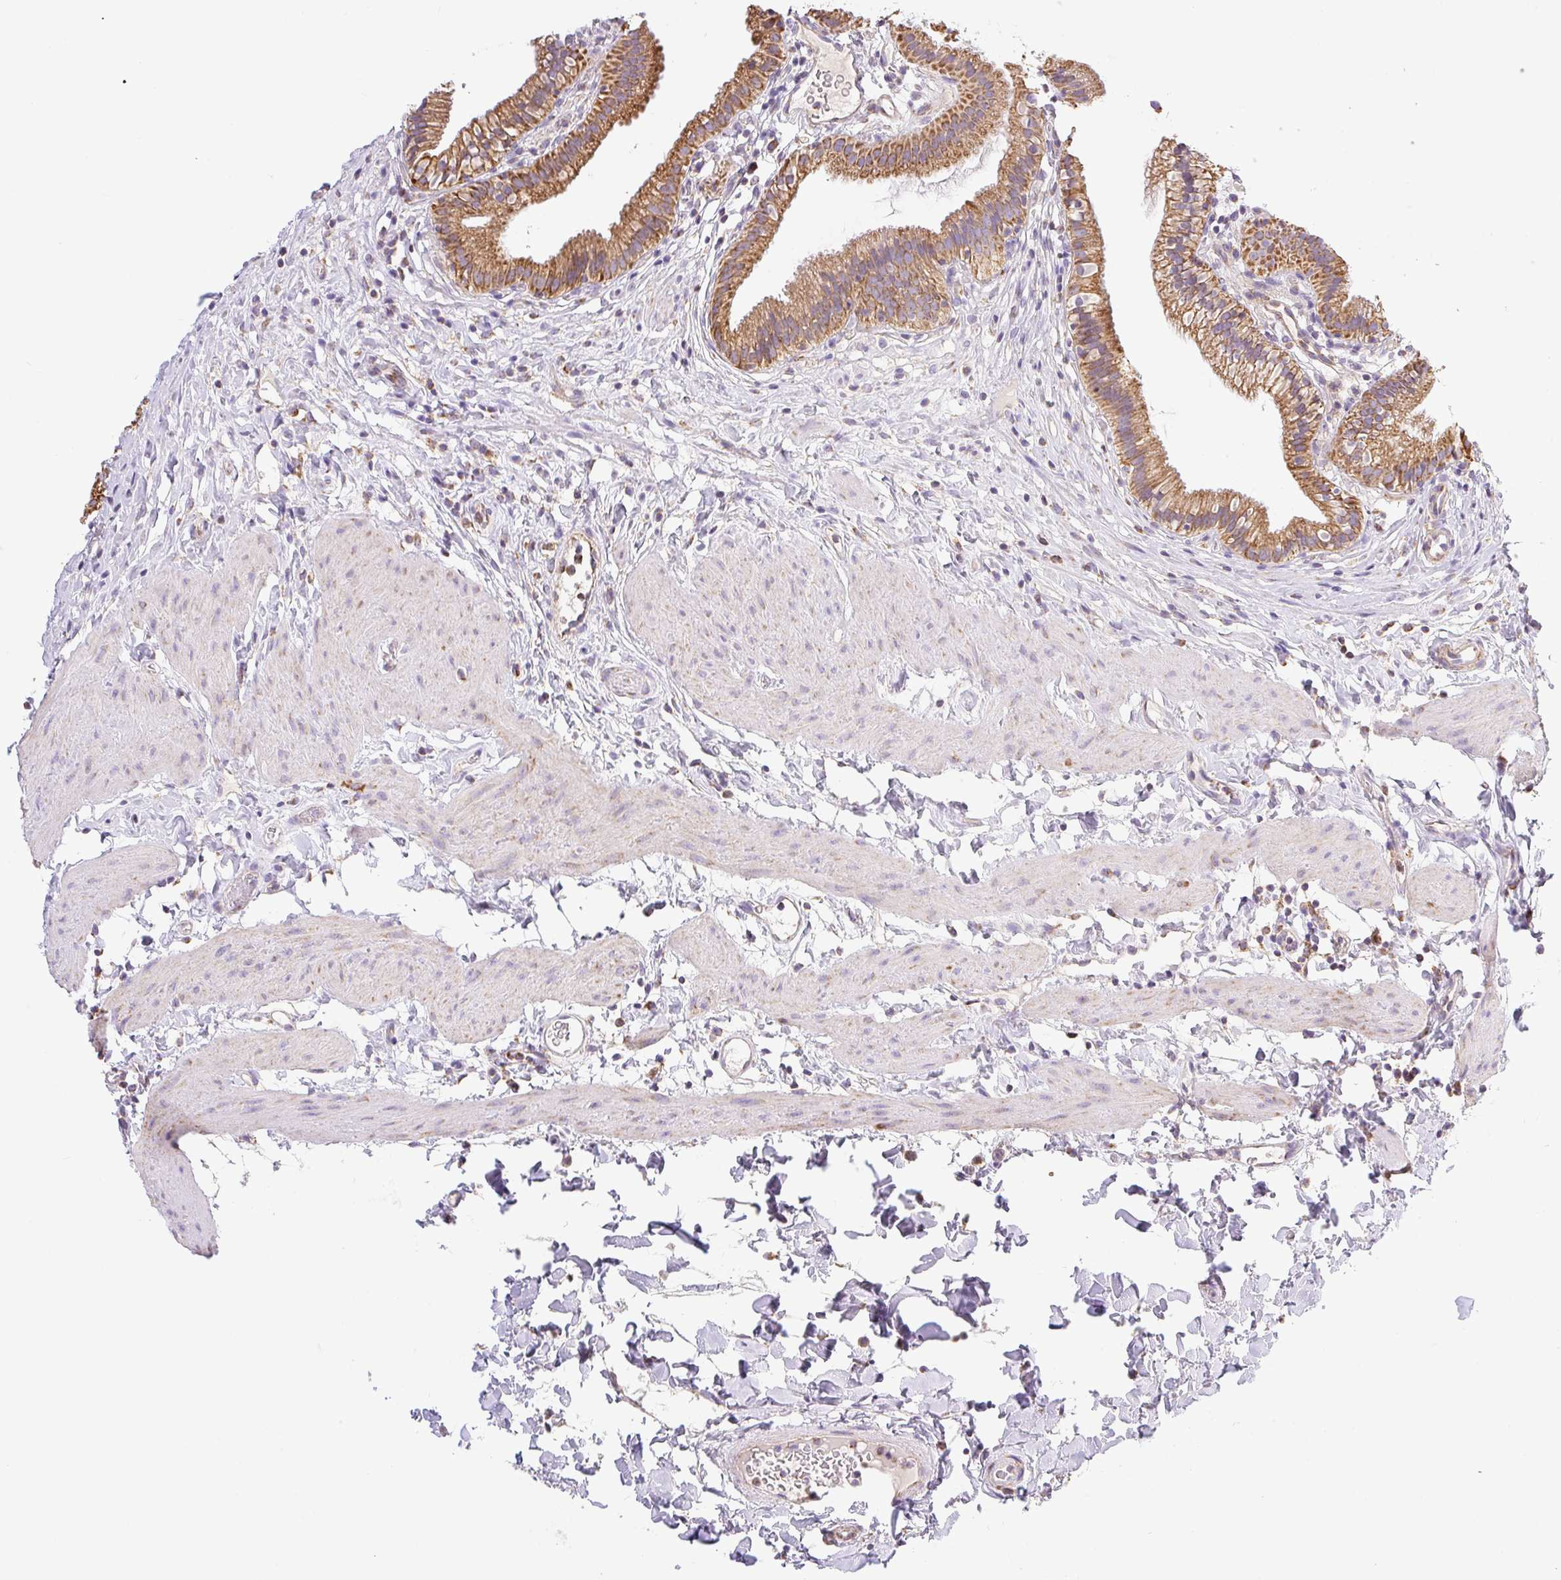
{"staining": {"intensity": "strong", "quantity": ">75%", "location": "cytoplasmic/membranous"}, "tissue": "gallbladder", "cell_type": "Glandular cells", "image_type": "normal", "snomed": [{"axis": "morphology", "description": "Normal tissue, NOS"}, {"axis": "topography", "description": "Gallbladder"}], "caption": "Immunohistochemistry (IHC) of unremarkable gallbladder reveals high levels of strong cytoplasmic/membranous expression in approximately >75% of glandular cells. (DAB (3,3'-diaminobenzidine) IHC, brown staining for protein, blue staining for nuclei).", "gene": "DAAM2", "patient": {"sex": "female", "age": 46}}